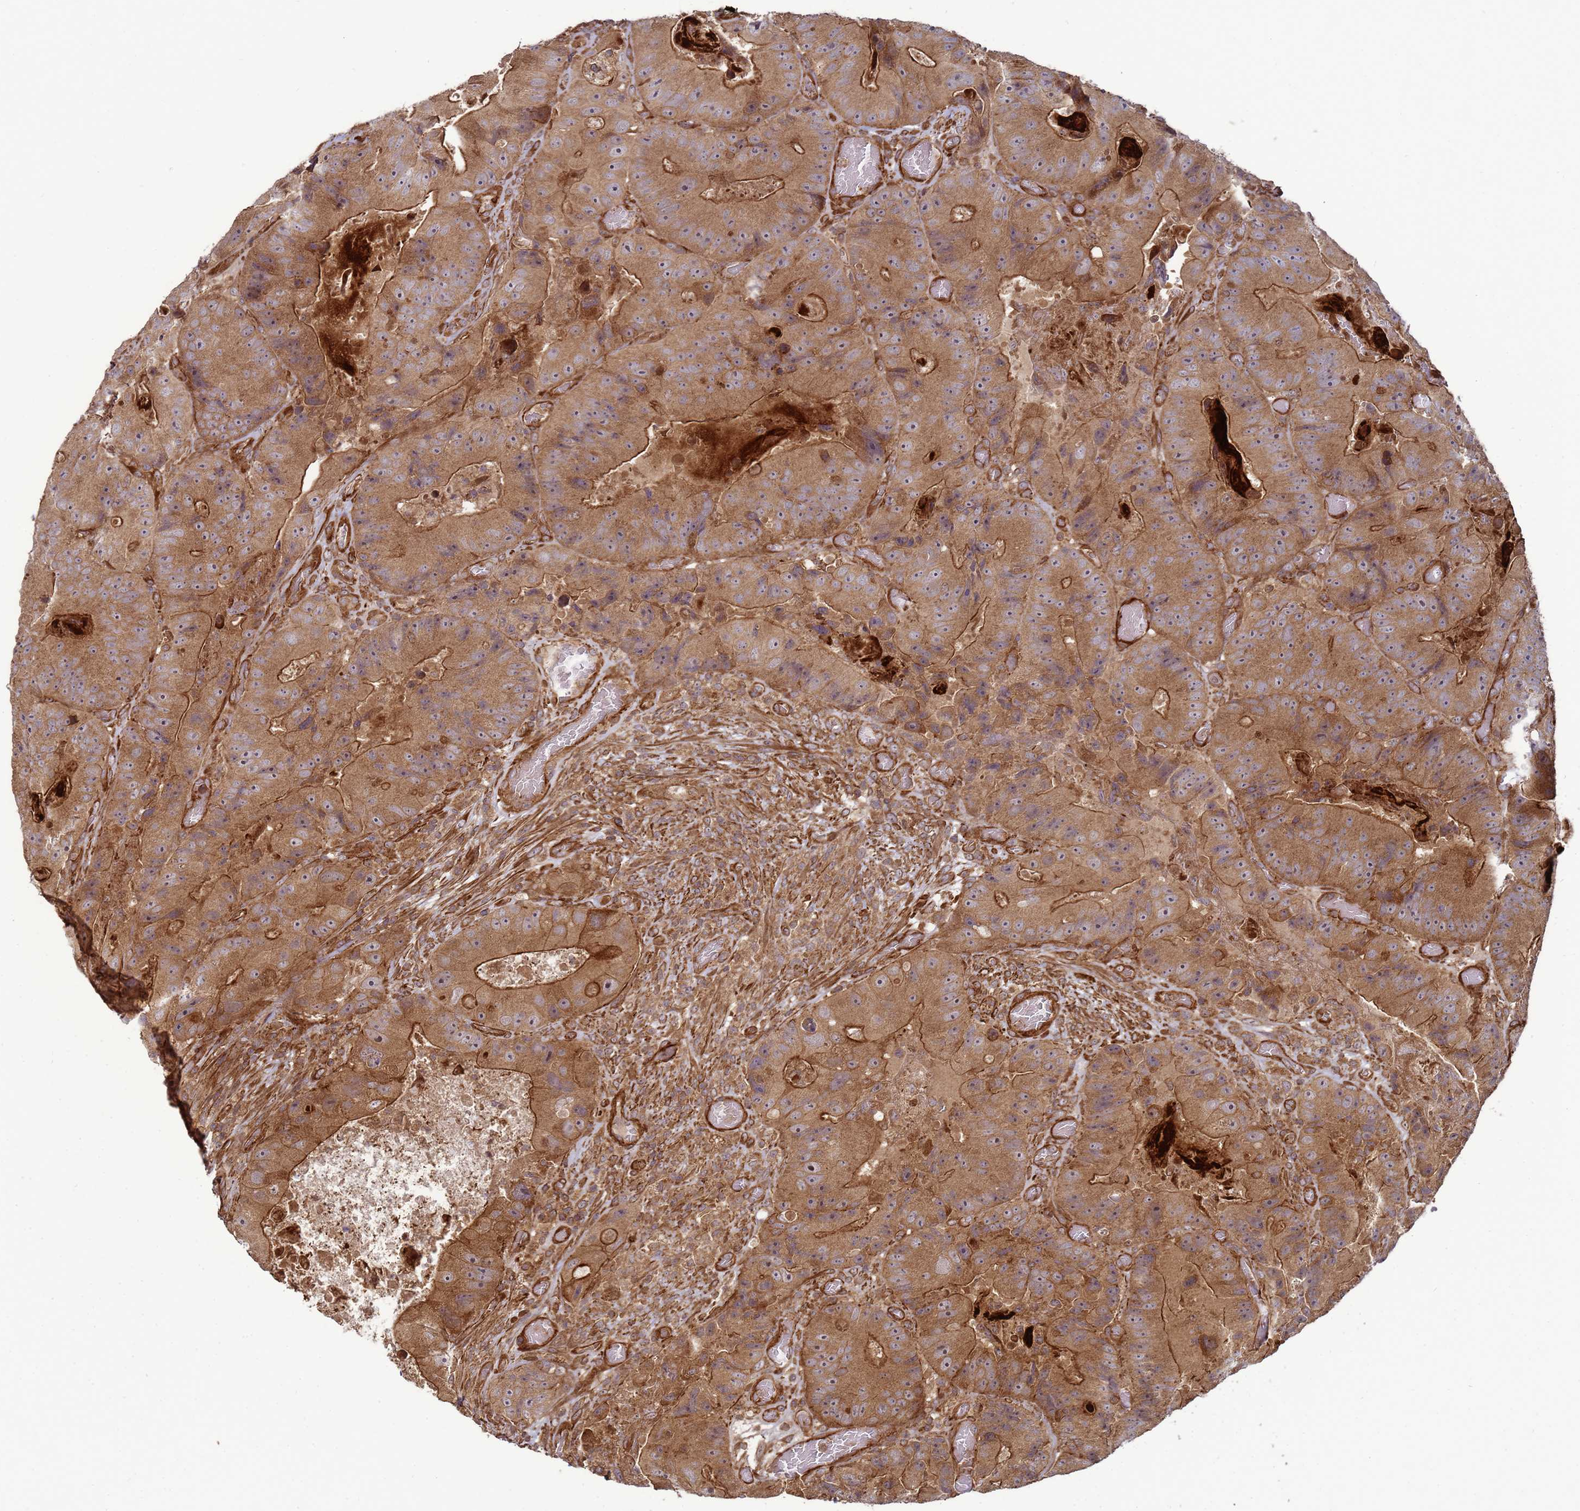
{"staining": {"intensity": "moderate", "quantity": ">75%", "location": "cytoplasmic/membranous"}, "tissue": "colorectal cancer", "cell_type": "Tumor cells", "image_type": "cancer", "snomed": [{"axis": "morphology", "description": "Adenocarcinoma, NOS"}, {"axis": "topography", "description": "Colon"}], "caption": "A high-resolution histopathology image shows IHC staining of colorectal adenocarcinoma, which displays moderate cytoplasmic/membranous positivity in about >75% of tumor cells.", "gene": "CNOT1", "patient": {"sex": "female", "age": 86}}